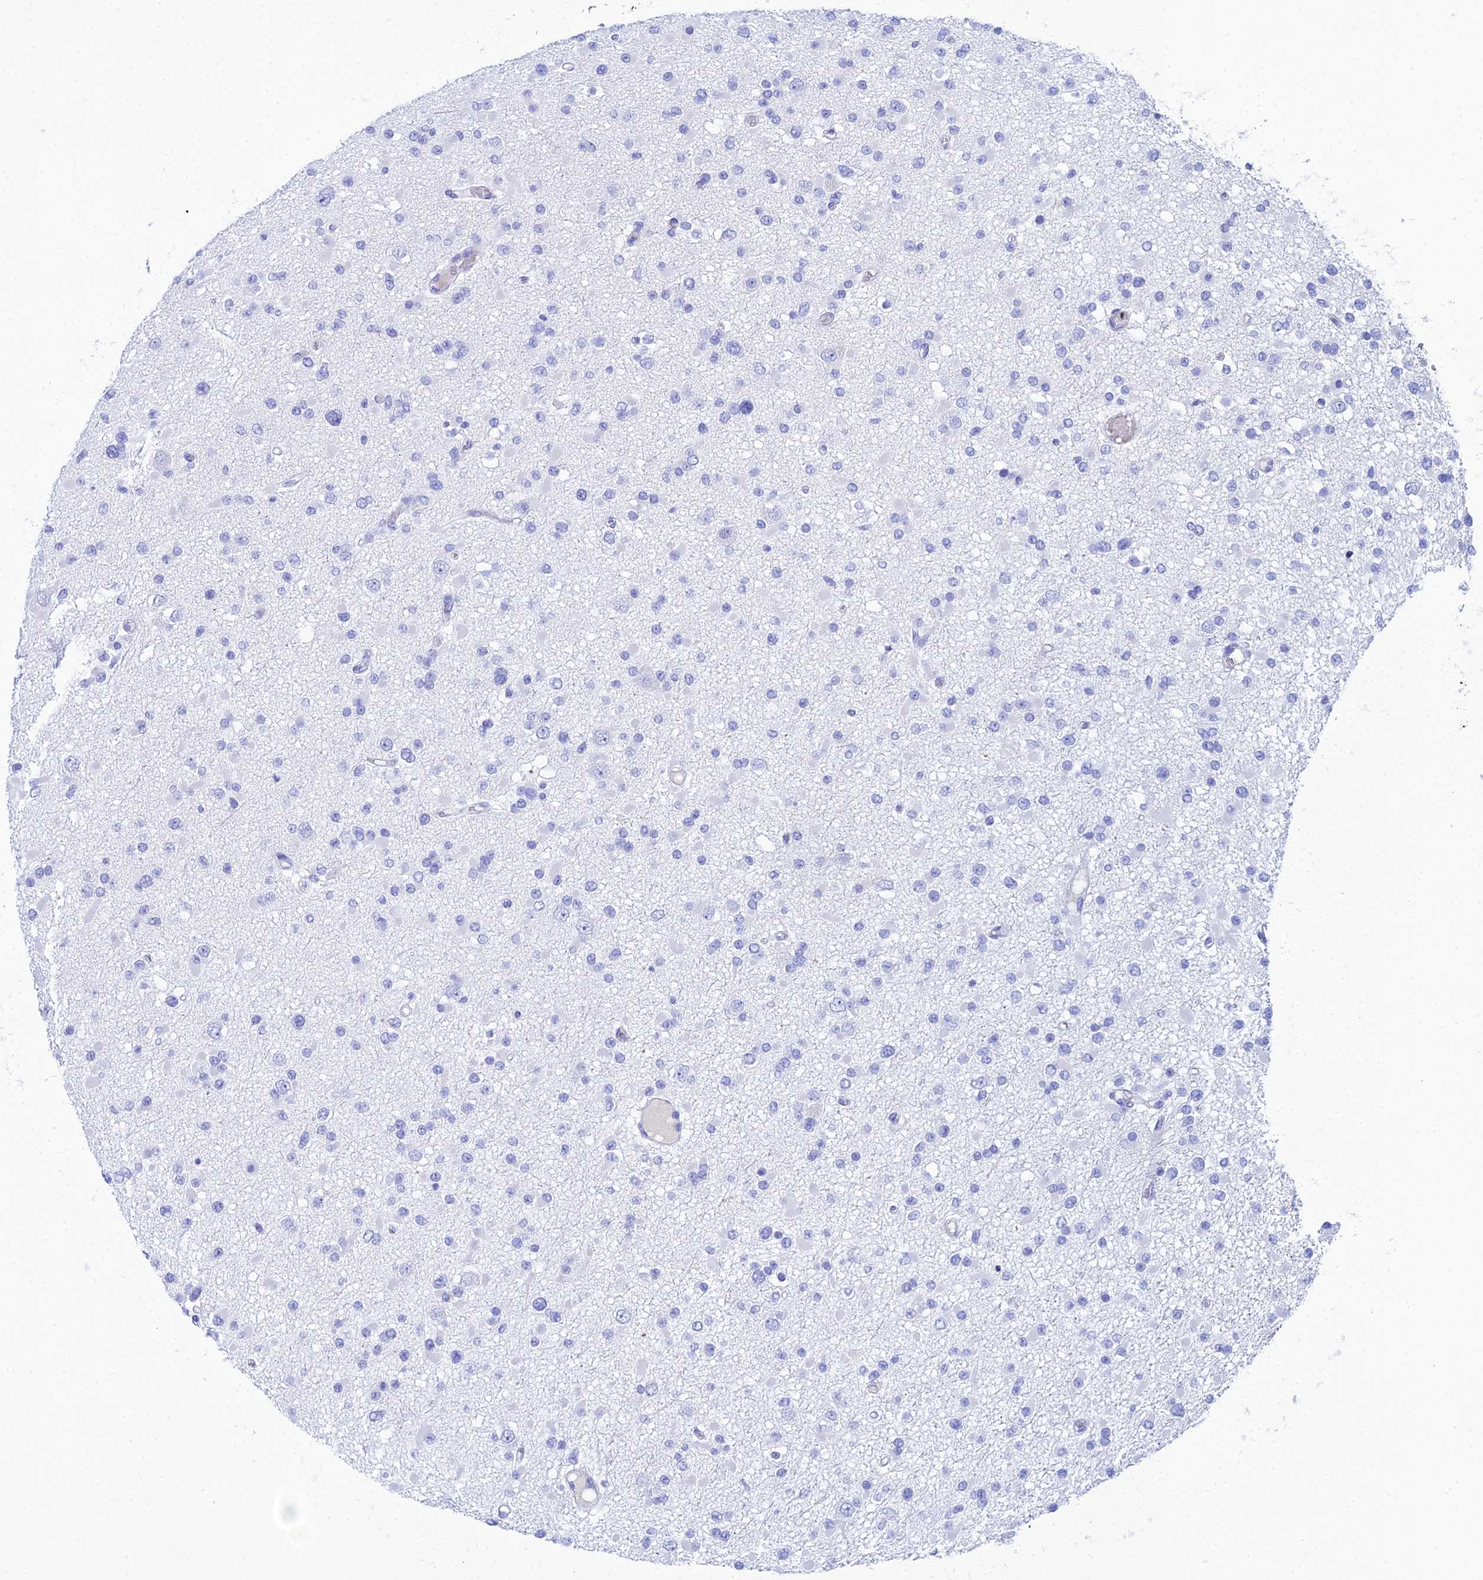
{"staining": {"intensity": "negative", "quantity": "none", "location": "none"}, "tissue": "glioma", "cell_type": "Tumor cells", "image_type": "cancer", "snomed": [{"axis": "morphology", "description": "Glioma, malignant, Low grade"}, {"axis": "topography", "description": "Brain"}], "caption": "This is an immunohistochemistry (IHC) micrograph of glioma. There is no positivity in tumor cells.", "gene": "REG1A", "patient": {"sex": "female", "age": 22}}